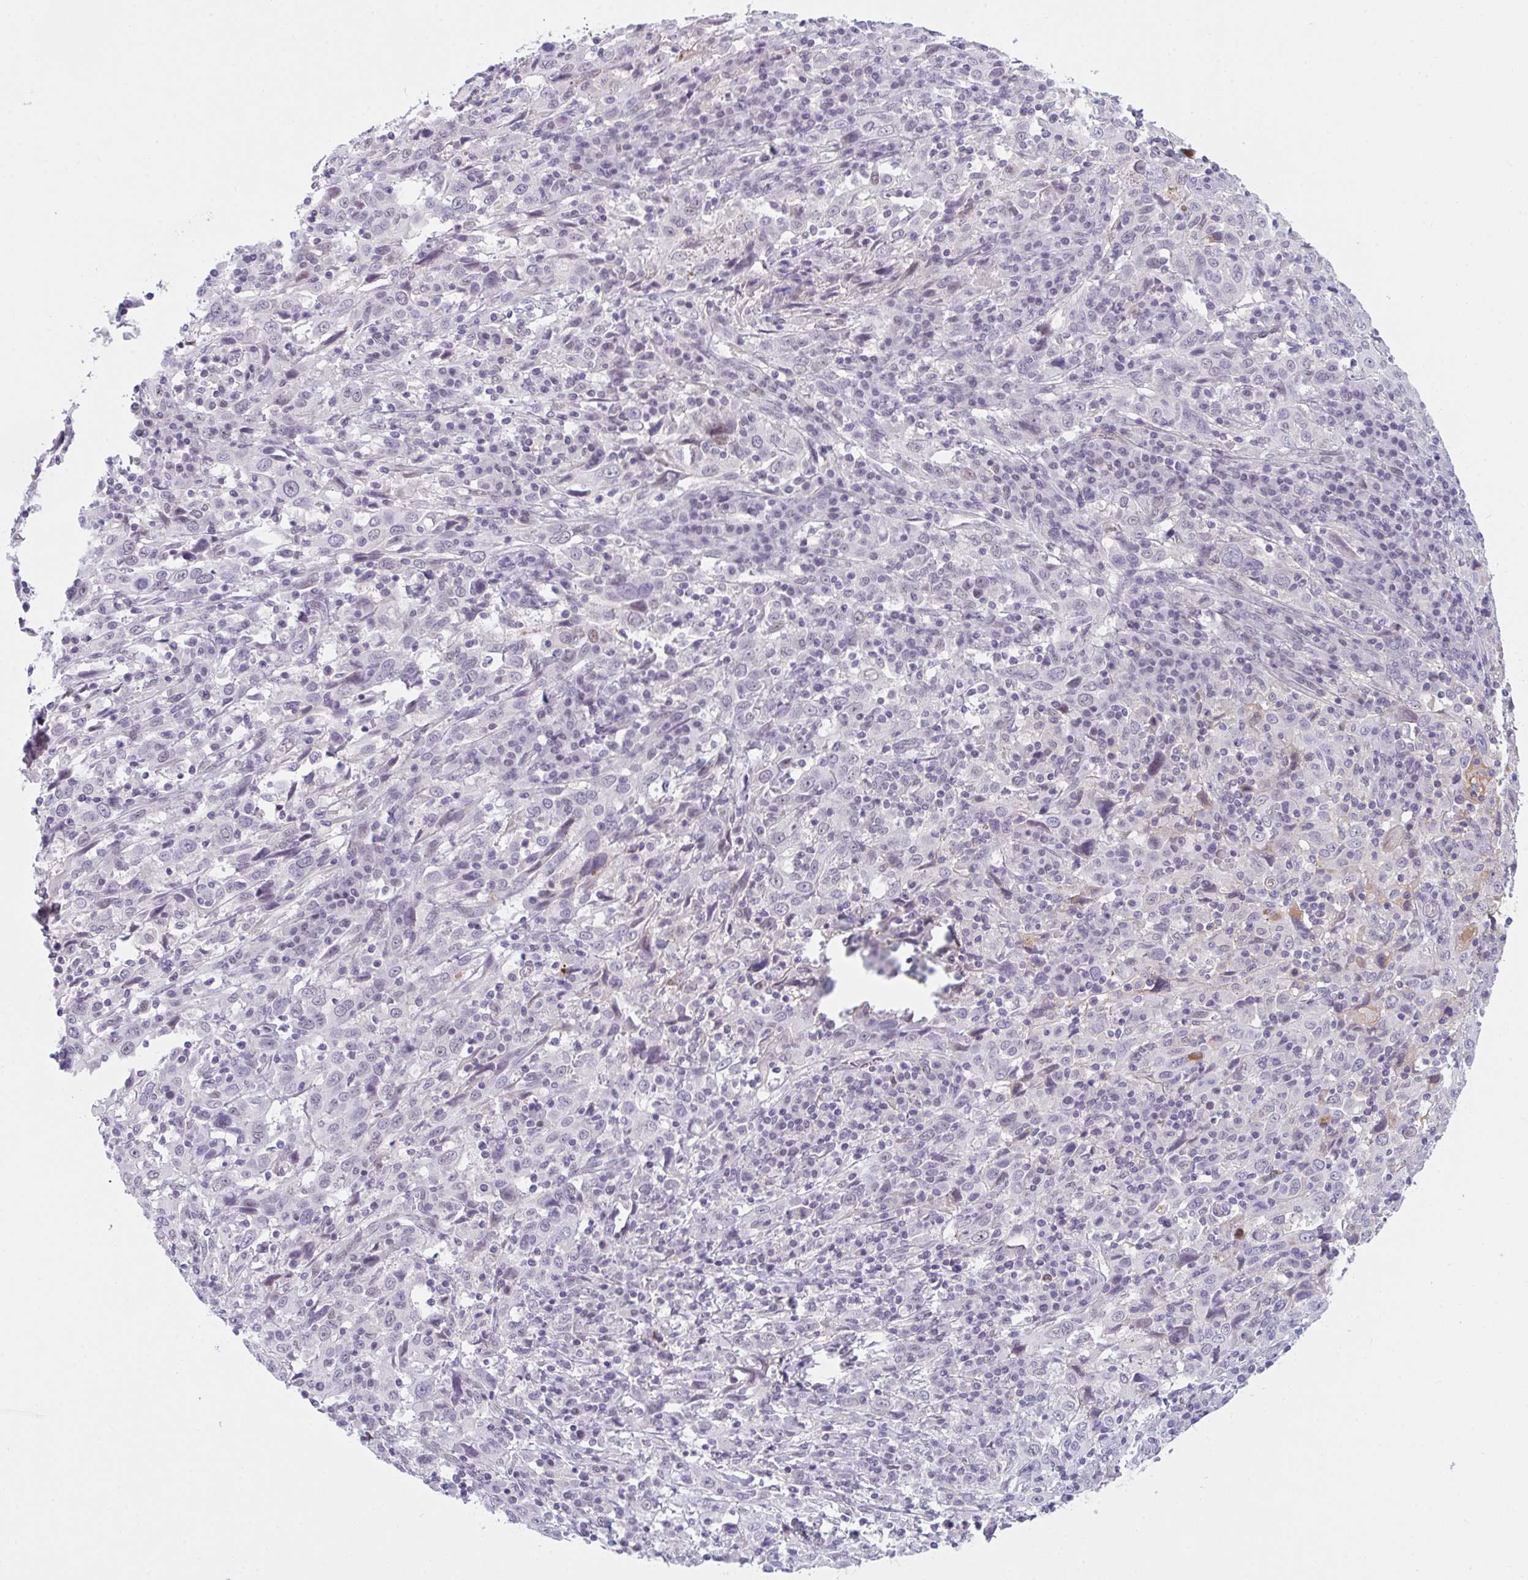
{"staining": {"intensity": "negative", "quantity": "none", "location": "none"}, "tissue": "cervical cancer", "cell_type": "Tumor cells", "image_type": "cancer", "snomed": [{"axis": "morphology", "description": "Squamous cell carcinoma, NOS"}, {"axis": "topography", "description": "Cervix"}], "caption": "Squamous cell carcinoma (cervical) was stained to show a protein in brown. There is no significant expression in tumor cells.", "gene": "DSCAML1", "patient": {"sex": "female", "age": 46}}